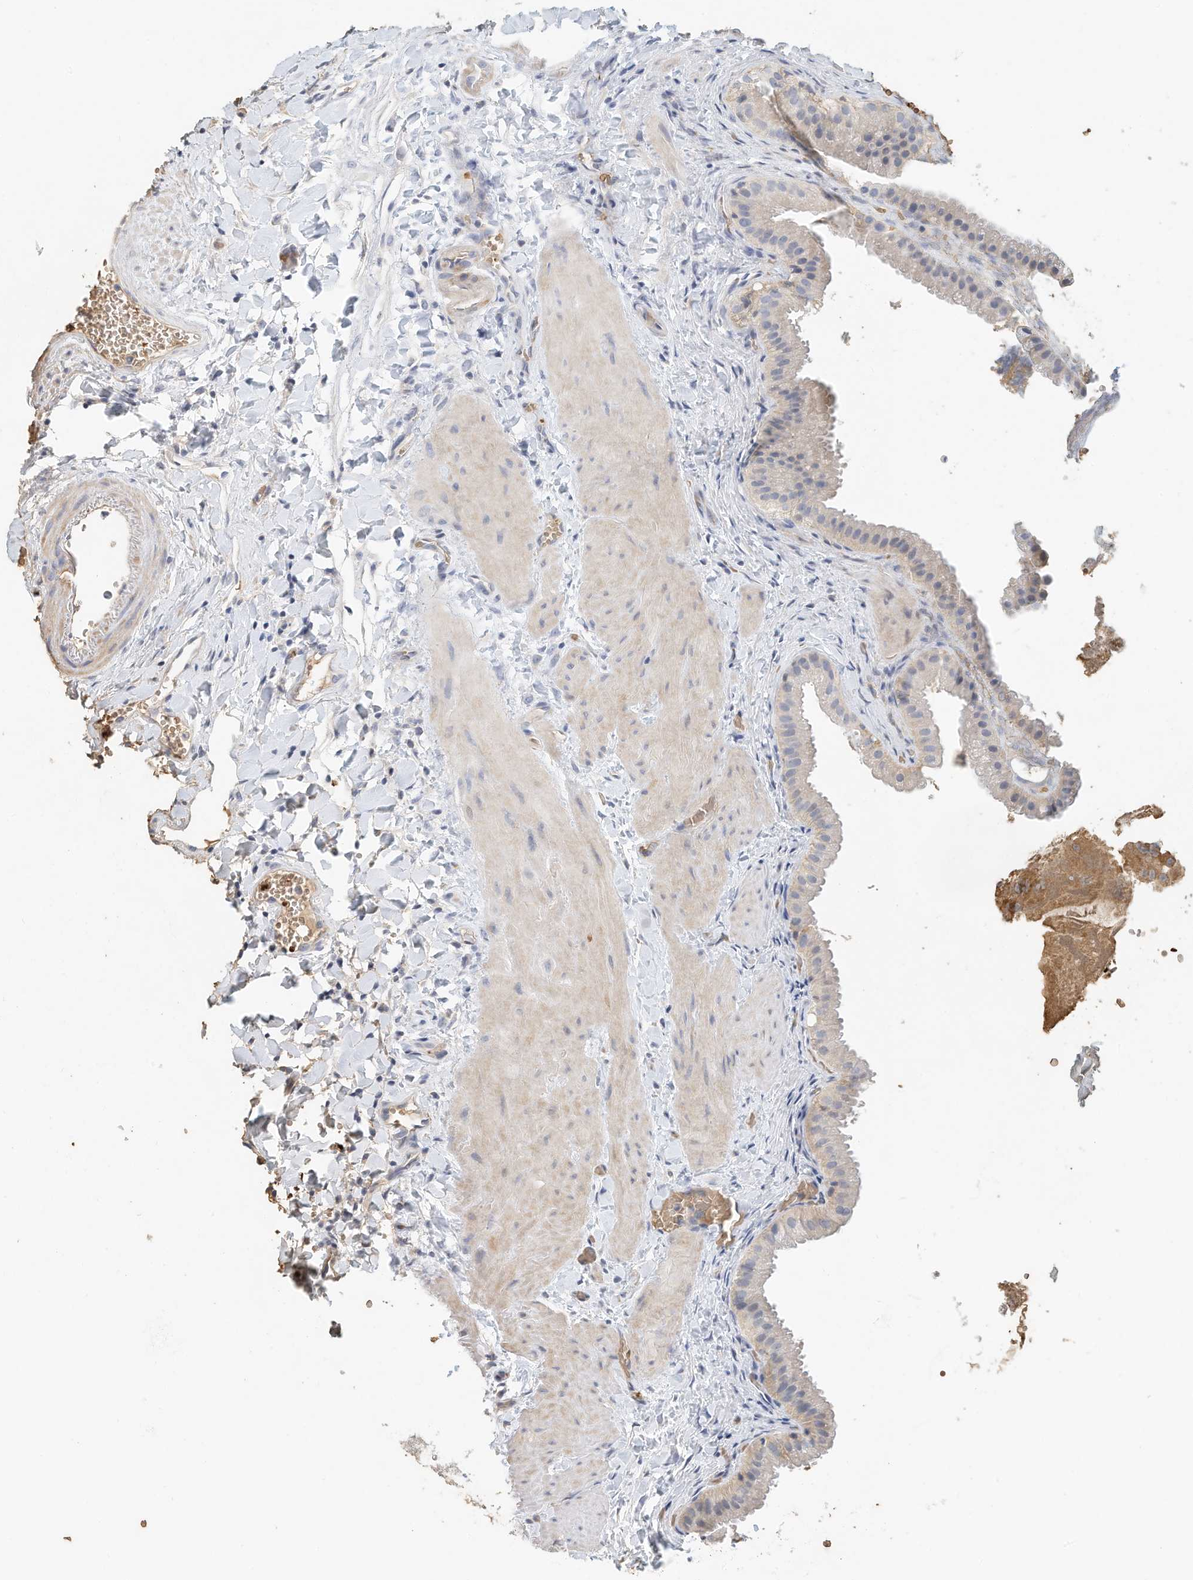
{"staining": {"intensity": "negative", "quantity": "none", "location": "none"}, "tissue": "gallbladder", "cell_type": "Glandular cells", "image_type": "normal", "snomed": [{"axis": "morphology", "description": "Normal tissue, NOS"}, {"axis": "topography", "description": "Gallbladder"}], "caption": "Protein analysis of unremarkable gallbladder reveals no significant staining in glandular cells. (DAB (3,3'-diaminobenzidine) immunohistochemistry visualized using brightfield microscopy, high magnification).", "gene": "RCAN3", "patient": {"sex": "male", "age": 55}}